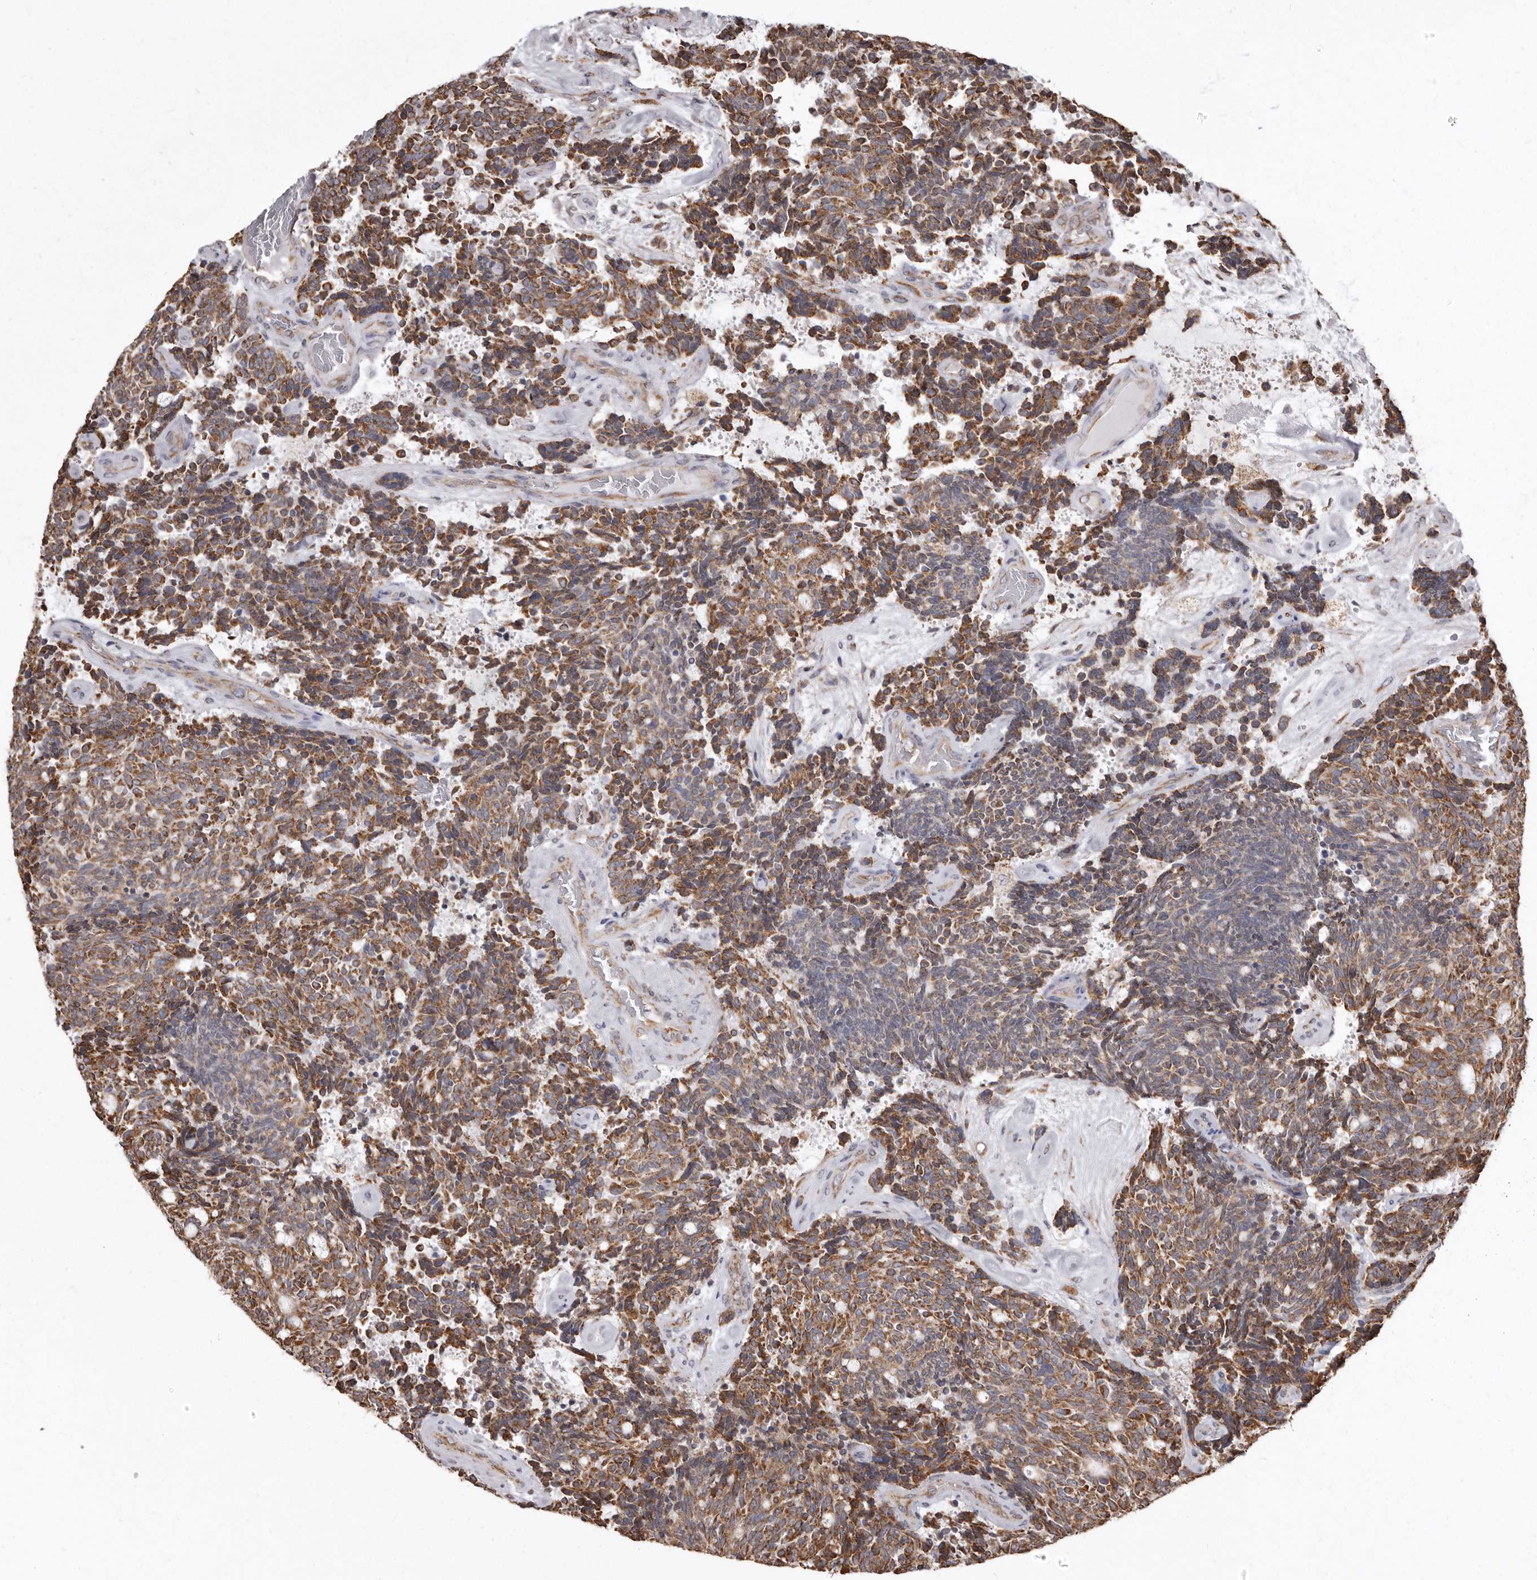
{"staining": {"intensity": "moderate", "quantity": ">75%", "location": "cytoplasmic/membranous"}, "tissue": "carcinoid", "cell_type": "Tumor cells", "image_type": "cancer", "snomed": [{"axis": "morphology", "description": "Carcinoid, malignant, NOS"}, {"axis": "topography", "description": "Pancreas"}], "caption": "Malignant carcinoid stained for a protein (brown) reveals moderate cytoplasmic/membranous positive staining in approximately >75% of tumor cells.", "gene": "CDK5RAP3", "patient": {"sex": "female", "age": 54}}